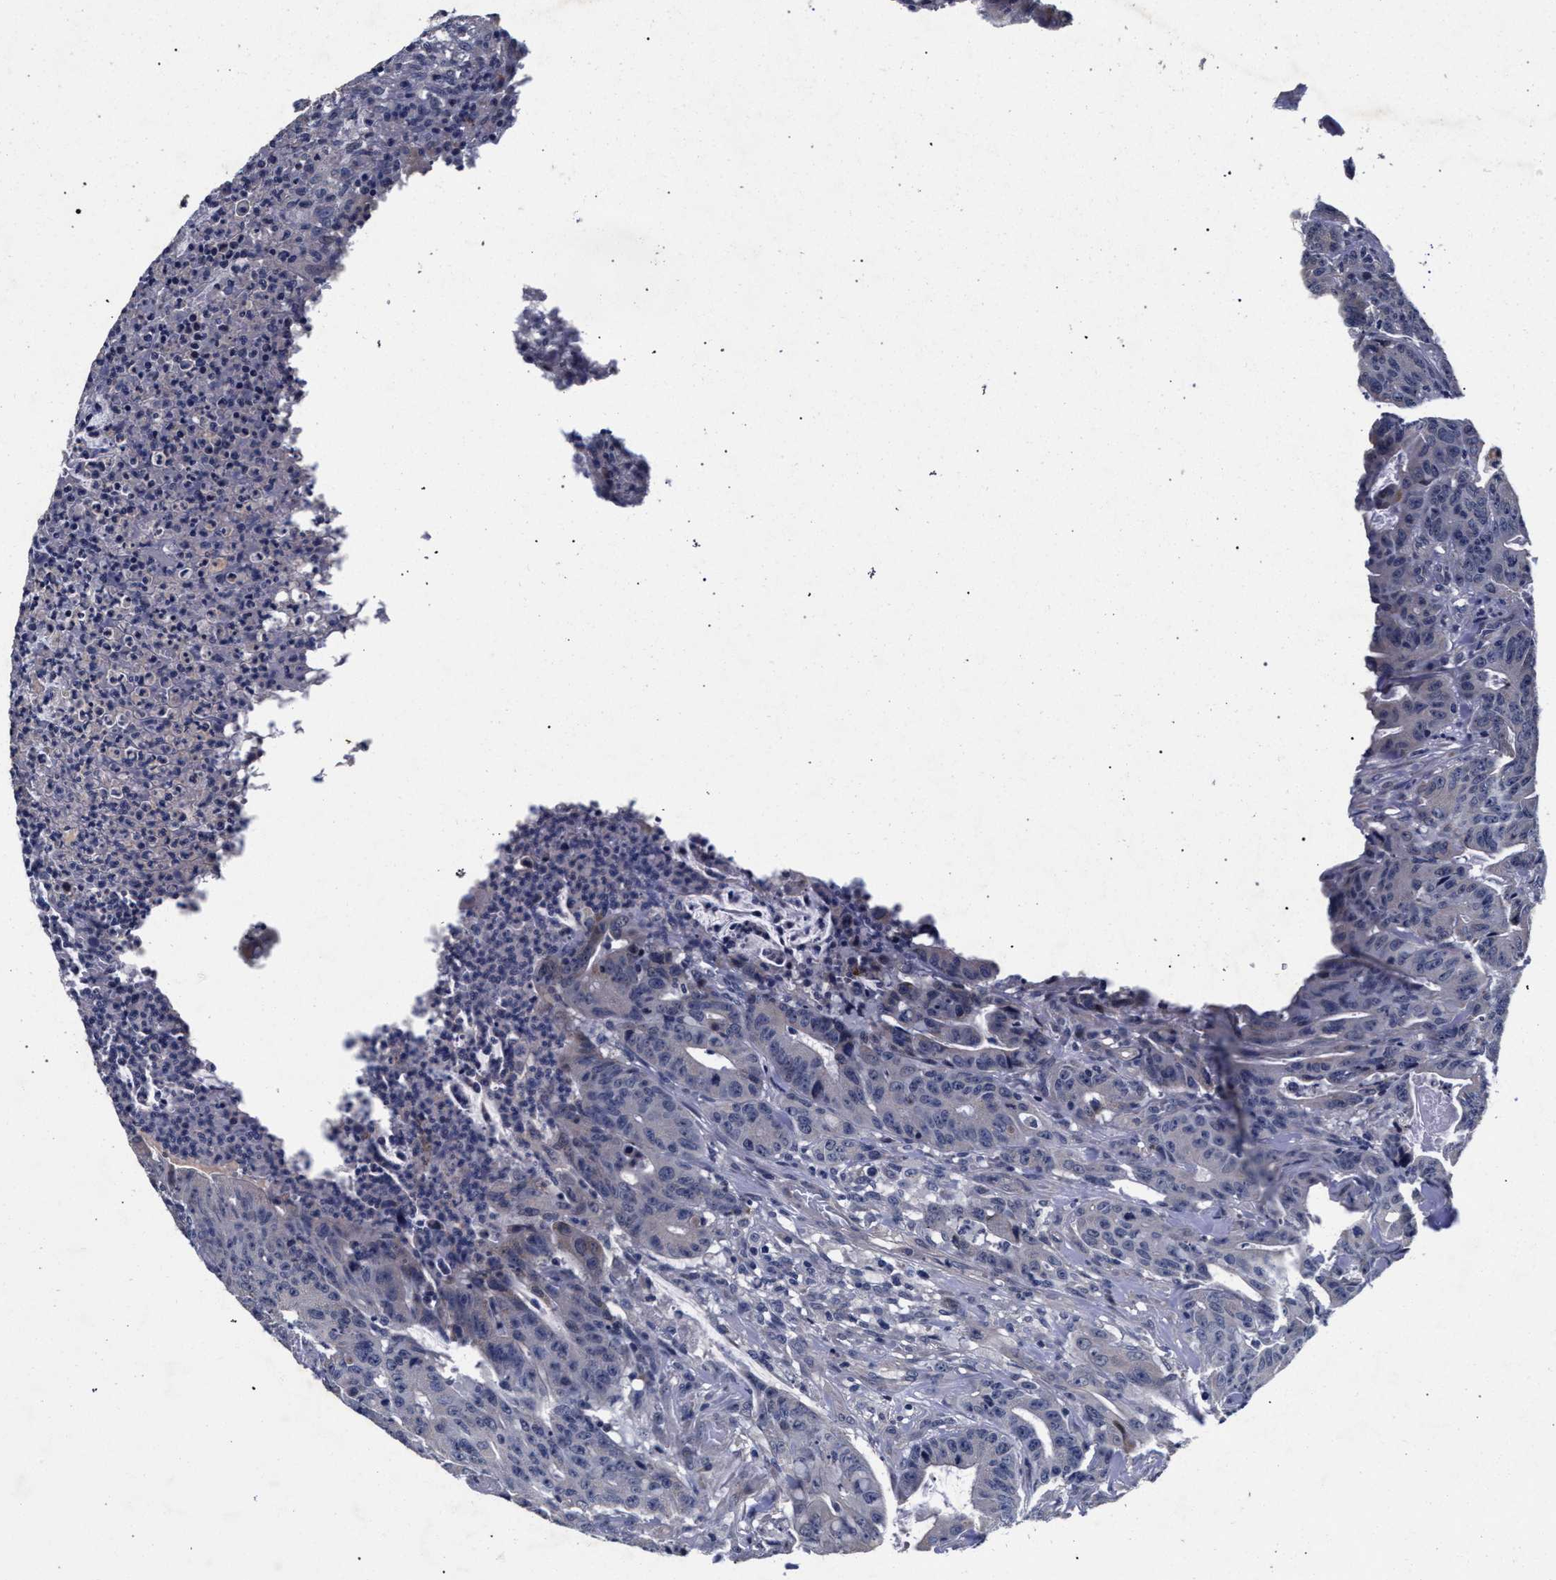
{"staining": {"intensity": "negative", "quantity": "none", "location": "none"}, "tissue": "colorectal cancer", "cell_type": "Tumor cells", "image_type": "cancer", "snomed": [{"axis": "morphology", "description": "Adenocarcinoma, NOS"}, {"axis": "topography", "description": "Colon"}], "caption": "Immunohistochemistry (IHC) image of colorectal cancer (adenocarcinoma) stained for a protein (brown), which exhibits no positivity in tumor cells.", "gene": "CFAP95", "patient": {"sex": "male", "age": 45}}